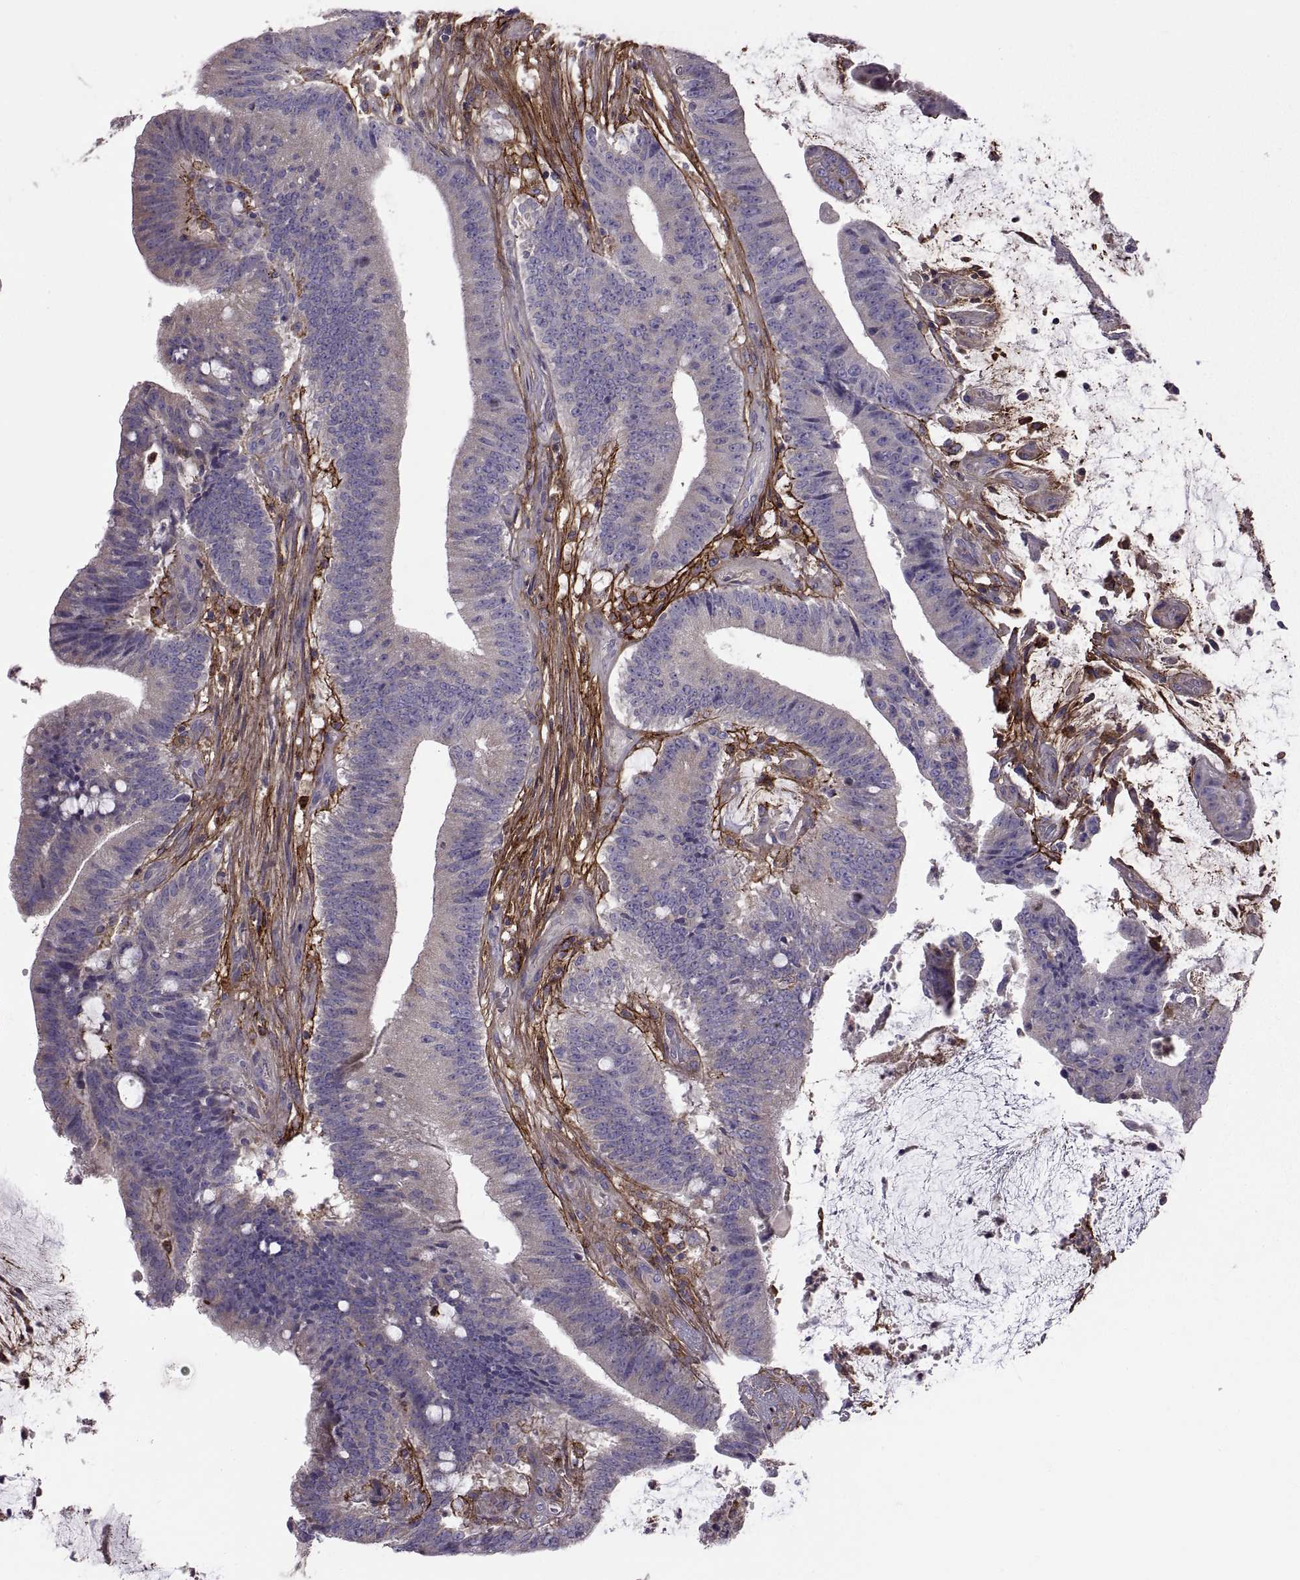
{"staining": {"intensity": "negative", "quantity": "none", "location": "none"}, "tissue": "colorectal cancer", "cell_type": "Tumor cells", "image_type": "cancer", "snomed": [{"axis": "morphology", "description": "Adenocarcinoma, NOS"}, {"axis": "topography", "description": "Colon"}], "caption": "This is a histopathology image of IHC staining of adenocarcinoma (colorectal), which shows no staining in tumor cells.", "gene": "EMILIN2", "patient": {"sex": "female", "age": 43}}